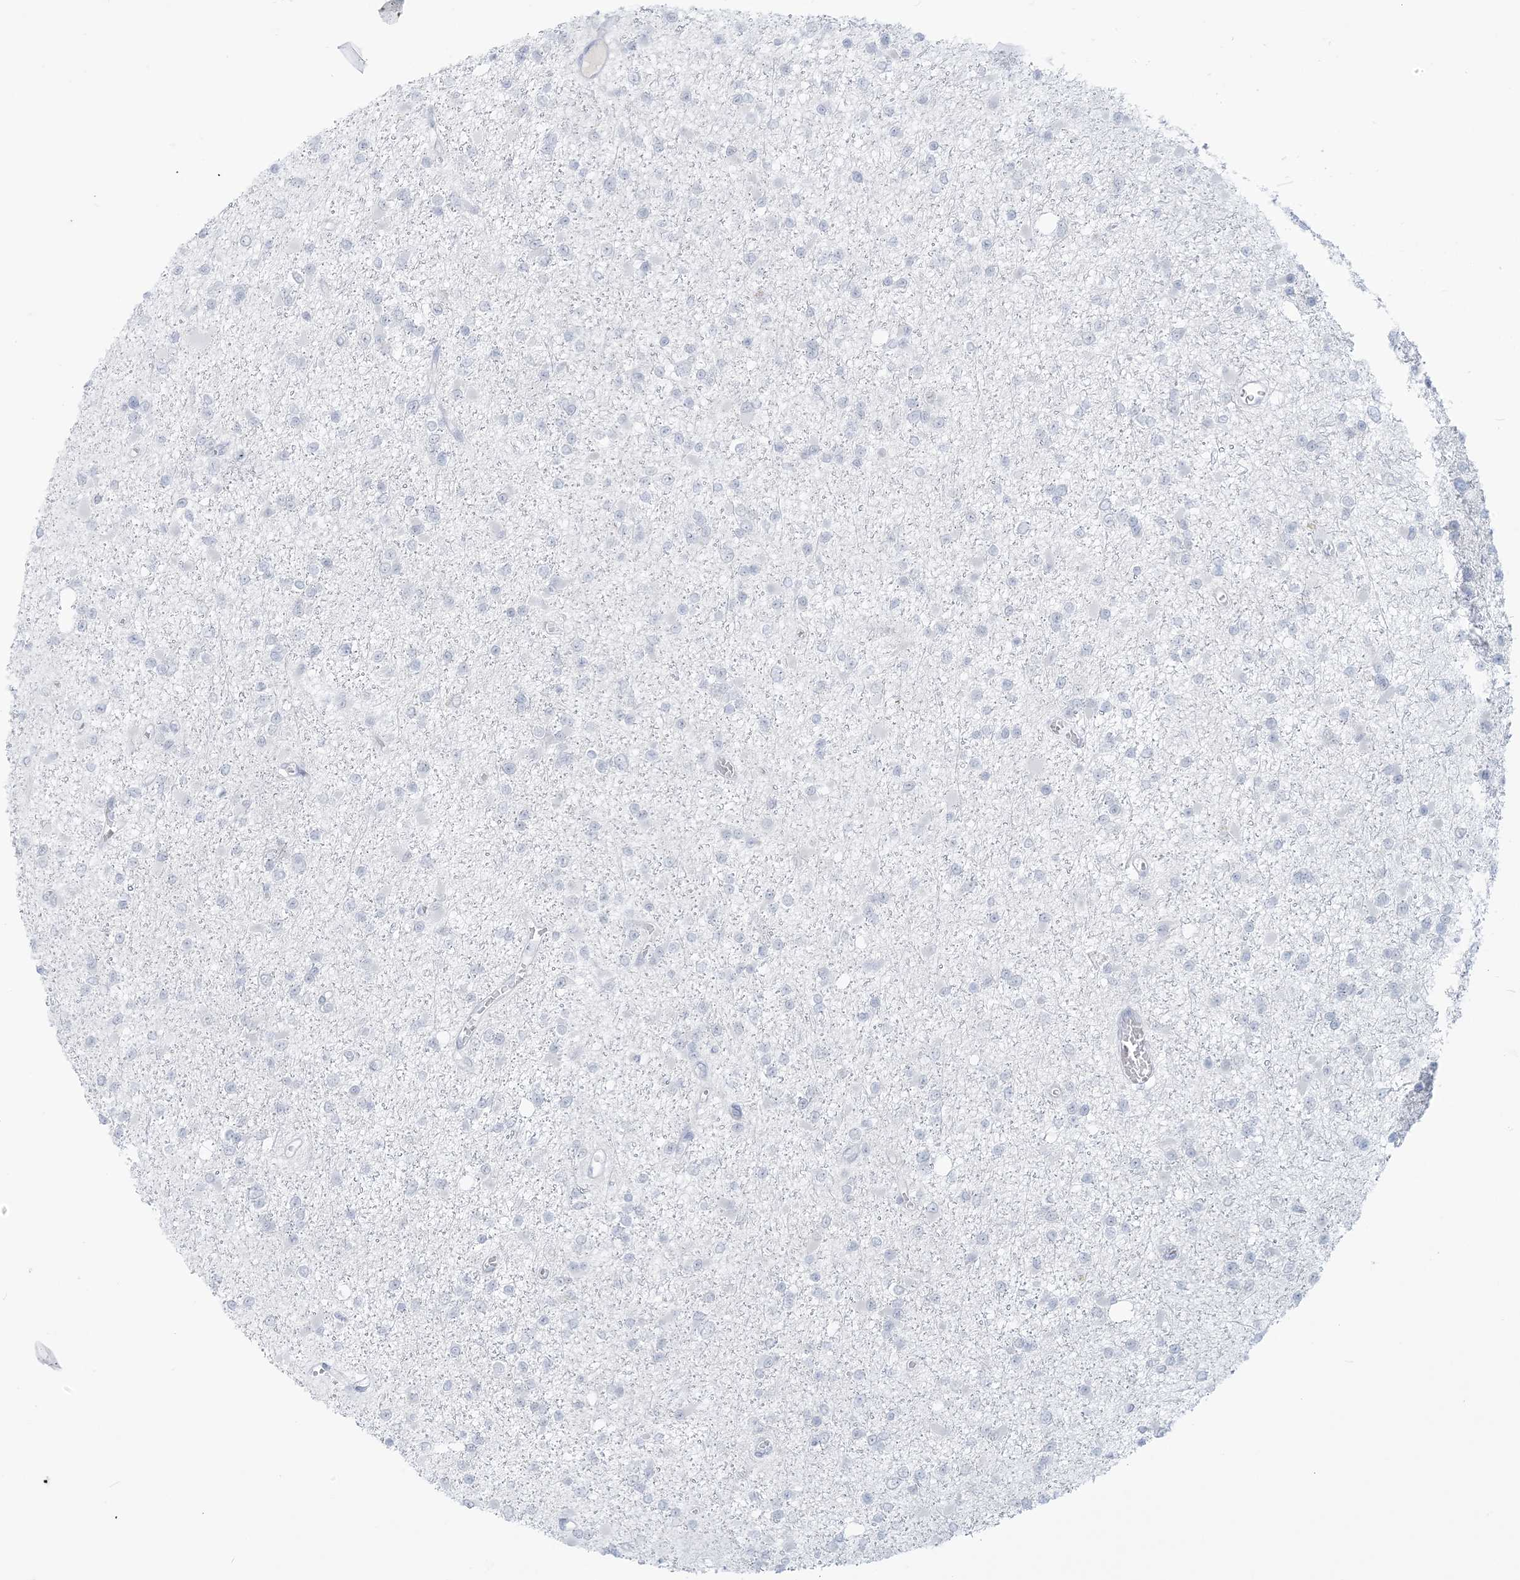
{"staining": {"intensity": "negative", "quantity": "none", "location": "none"}, "tissue": "glioma", "cell_type": "Tumor cells", "image_type": "cancer", "snomed": [{"axis": "morphology", "description": "Glioma, malignant, Low grade"}, {"axis": "topography", "description": "Brain"}], "caption": "The immunohistochemistry micrograph has no significant positivity in tumor cells of malignant glioma (low-grade) tissue.", "gene": "SCML1", "patient": {"sex": "female", "age": 22}}